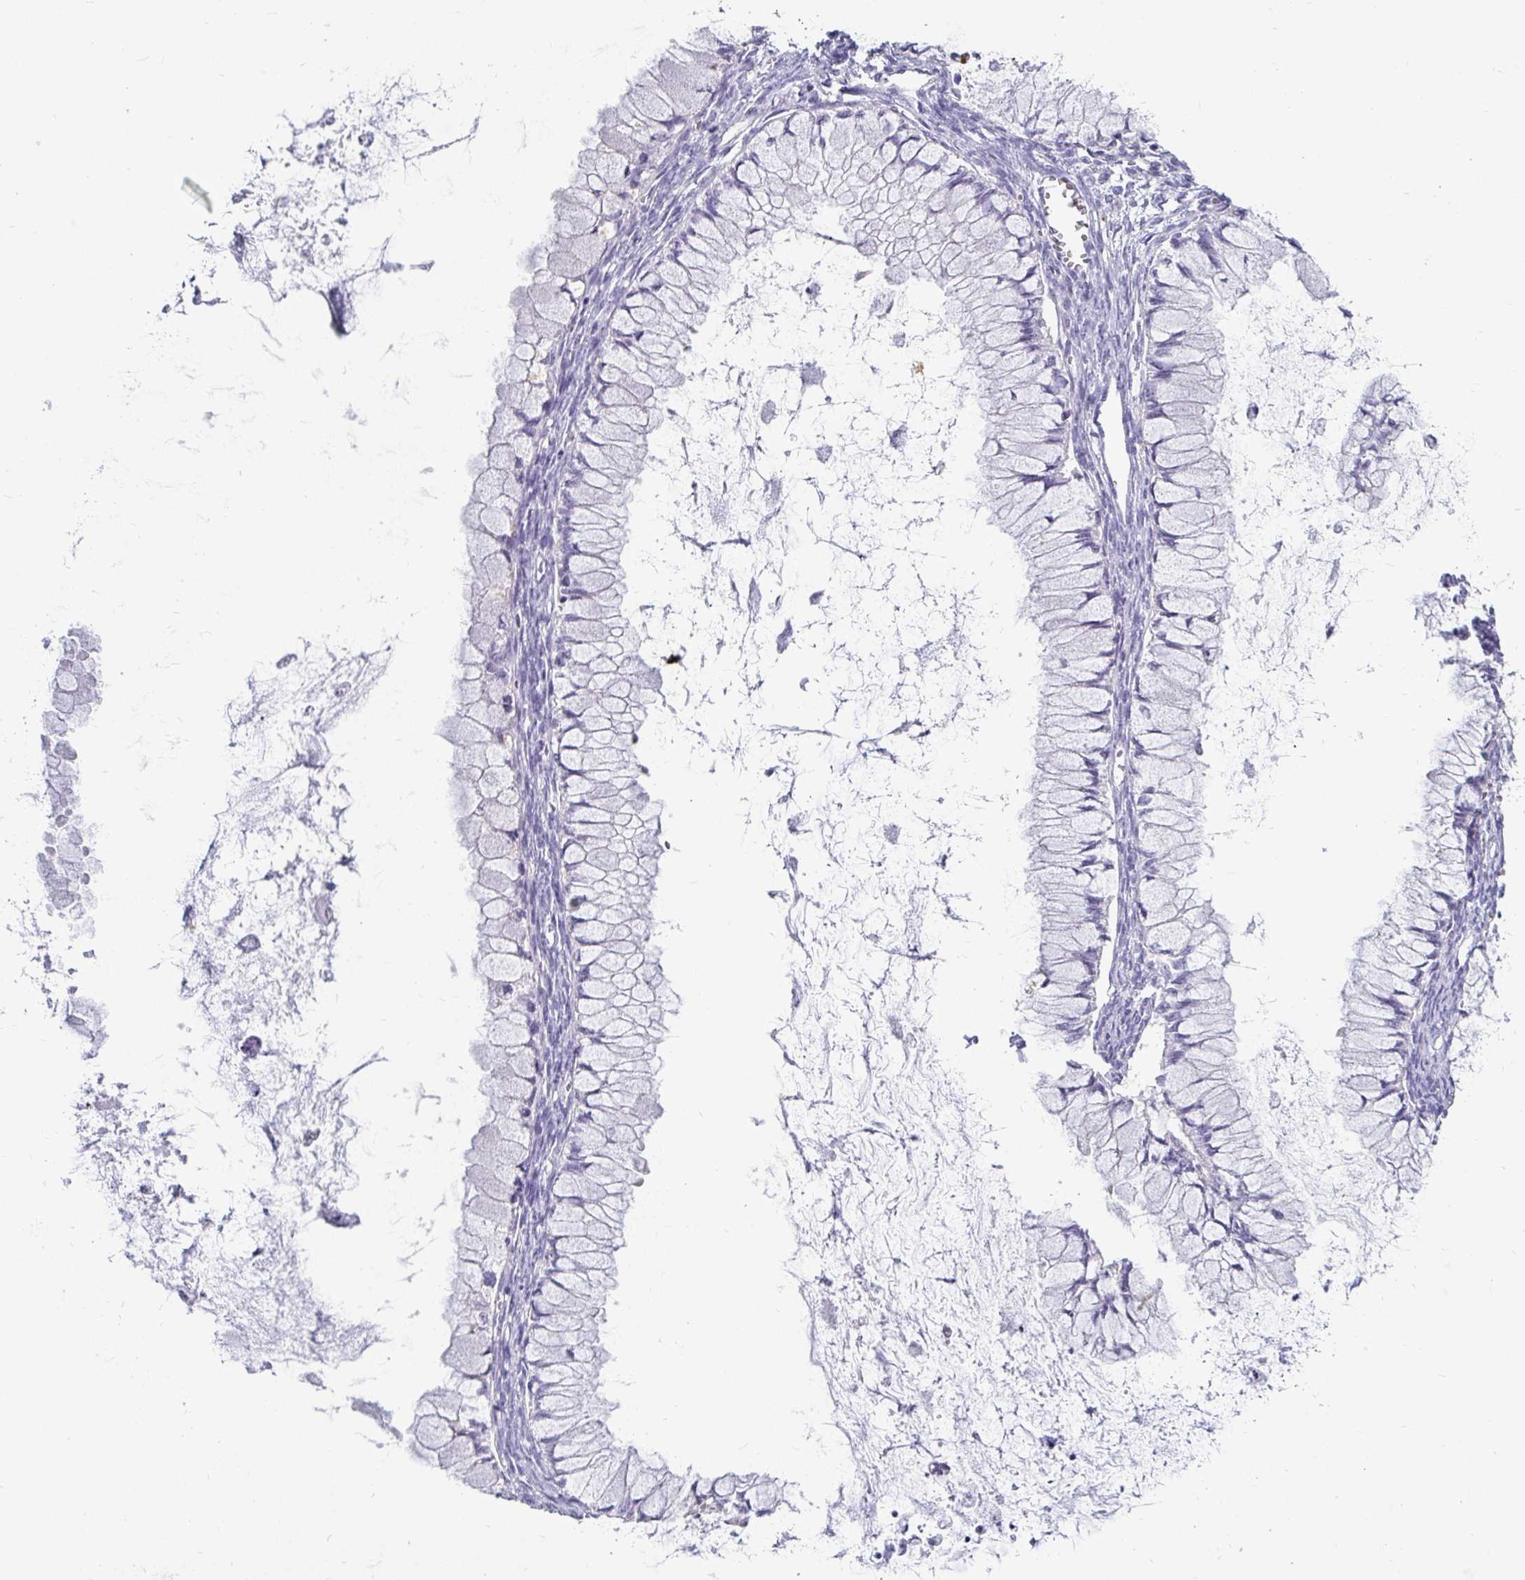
{"staining": {"intensity": "negative", "quantity": "none", "location": "none"}, "tissue": "ovarian cancer", "cell_type": "Tumor cells", "image_type": "cancer", "snomed": [{"axis": "morphology", "description": "Cystadenocarcinoma, mucinous, NOS"}, {"axis": "topography", "description": "Ovary"}], "caption": "The image demonstrates no significant positivity in tumor cells of ovarian mucinous cystadenocarcinoma.", "gene": "CTSZ", "patient": {"sex": "female", "age": 34}}